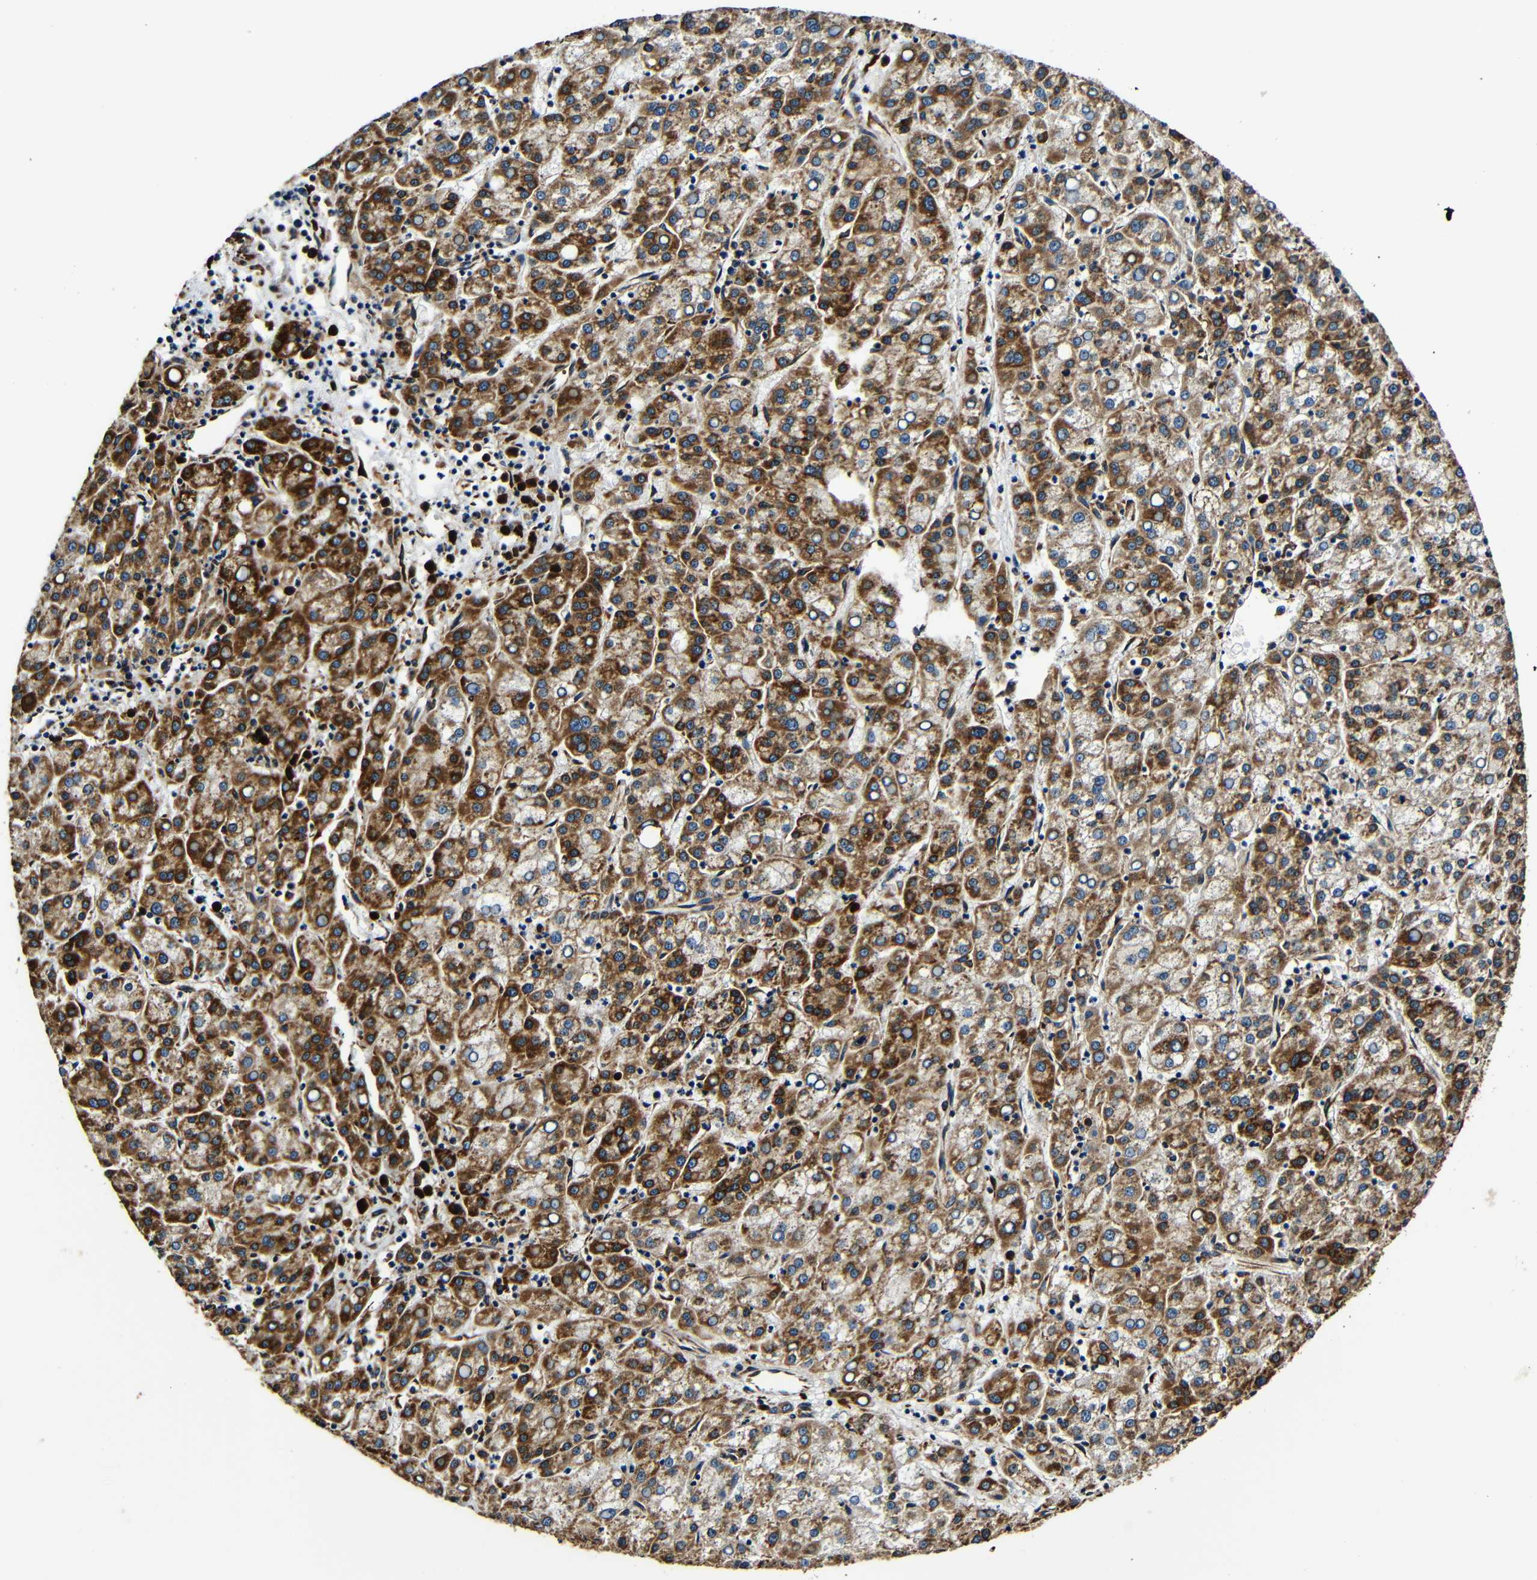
{"staining": {"intensity": "strong", "quantity": ">75%", "location": "cytoplasmic/membranous"}, "tissue": "liver cancer", "cell_type": "Tumor cells", "image_type": "cancer", "snomed": [{"axis": "morphology", "description": "Carcinoma, Hepatocellular, NOS"}, {"axis": "topography", "description": "Liver"}], "caption": "This photomicrograph exhibits immunohistochemistry (IHC) staining of liver cancer, with high strong cytoplasmic/membranous positivity in approximately >75% of tumor cells.", "gene": "RRBP1", "patient": {"sex": "female", "age": 58}}